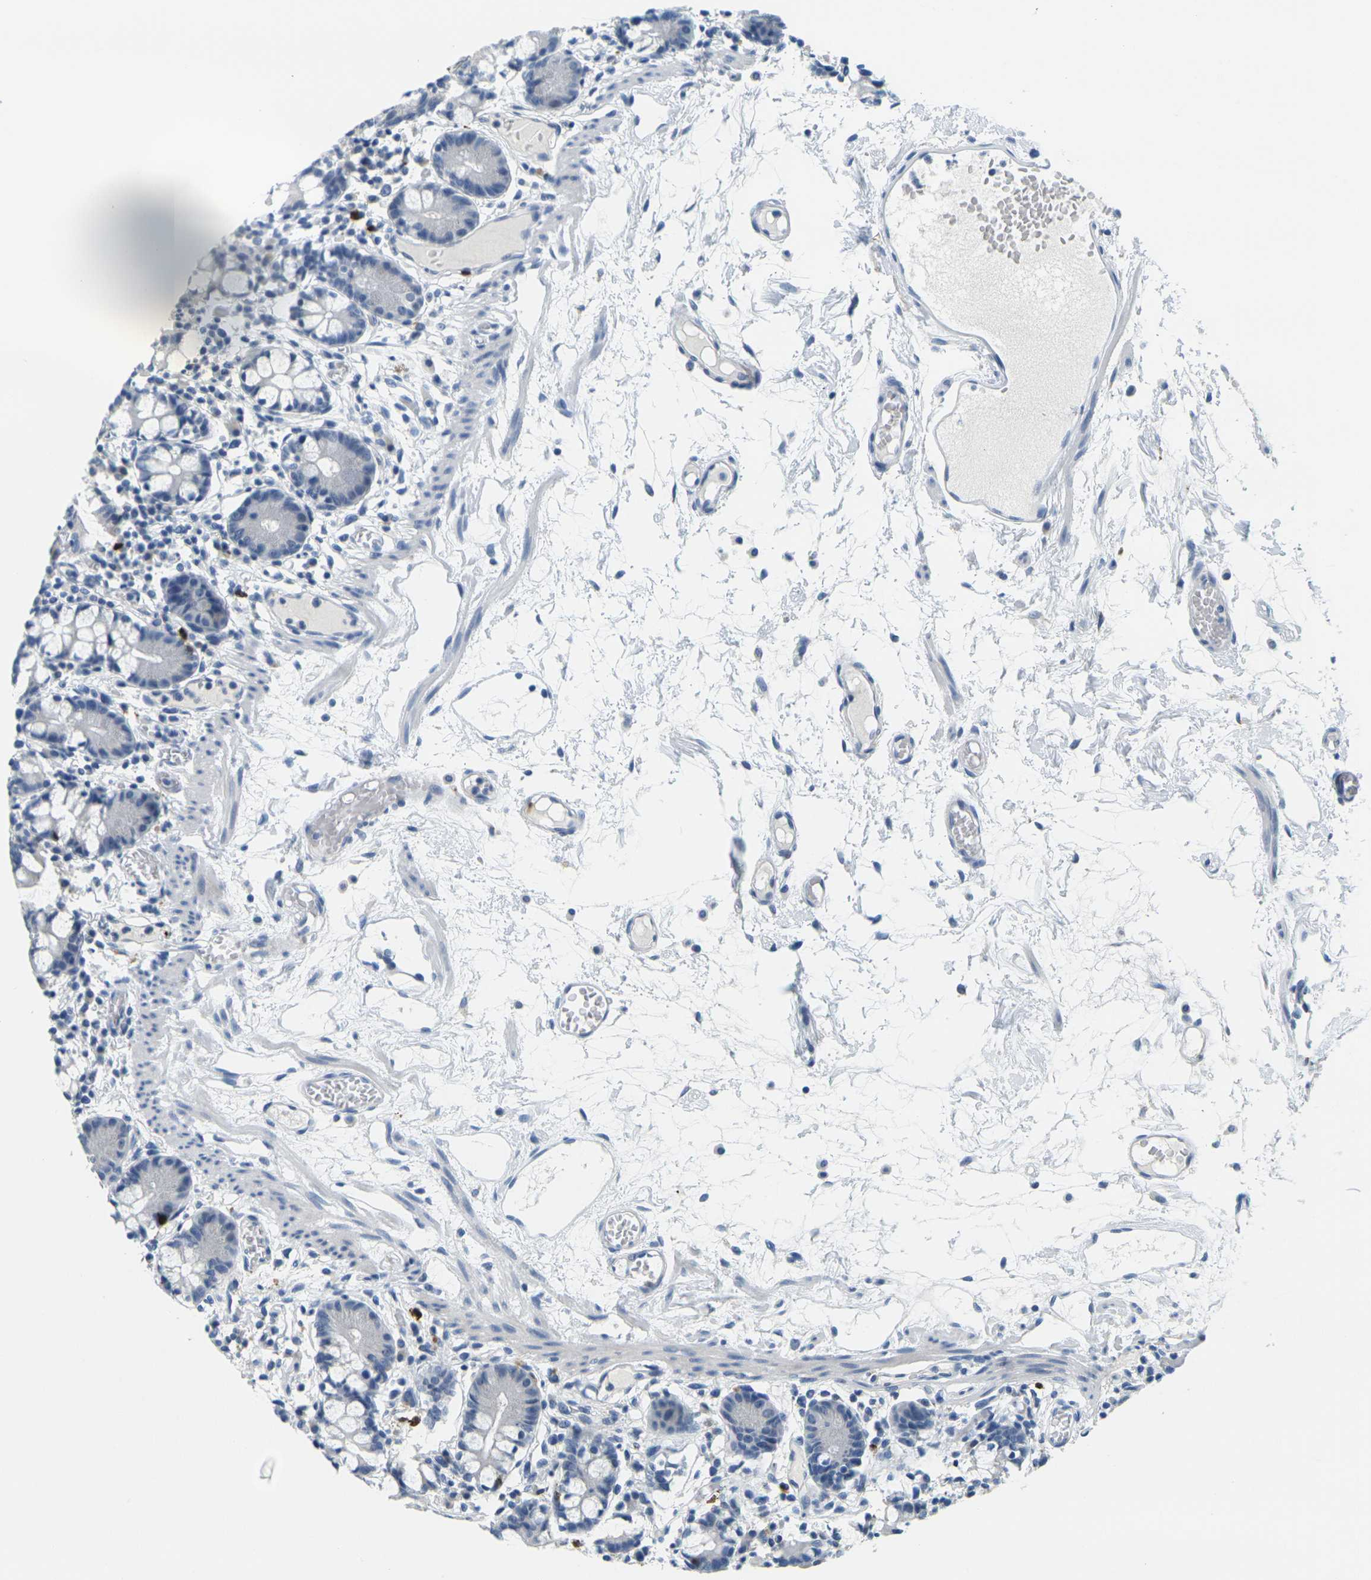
{"staining": {"intensity": "negative", "quantity": "none", "location": "none"}, "tissue": "small intestine", "cell_type": "Glandular cells", "image_type": "normal", "snomed": [{"axis": "morphology", "description": "Normal tissue, NOS"}, {"axis": "morphology", "description": "Cystadenocarcinoma, serous, Metastatic site"}, {"axis": "topography", "description": "Small intestine"}], "caption": "A histopathology image of small intestine stained for a protein displays no brown staining in glandular cells. Brightfield microscopy of IHC stained with DAB (brown) and hematoxylin (blue), captured at high magnification.", "gene": "GPR15", "patient": {"sex": "female", "age": 61}}